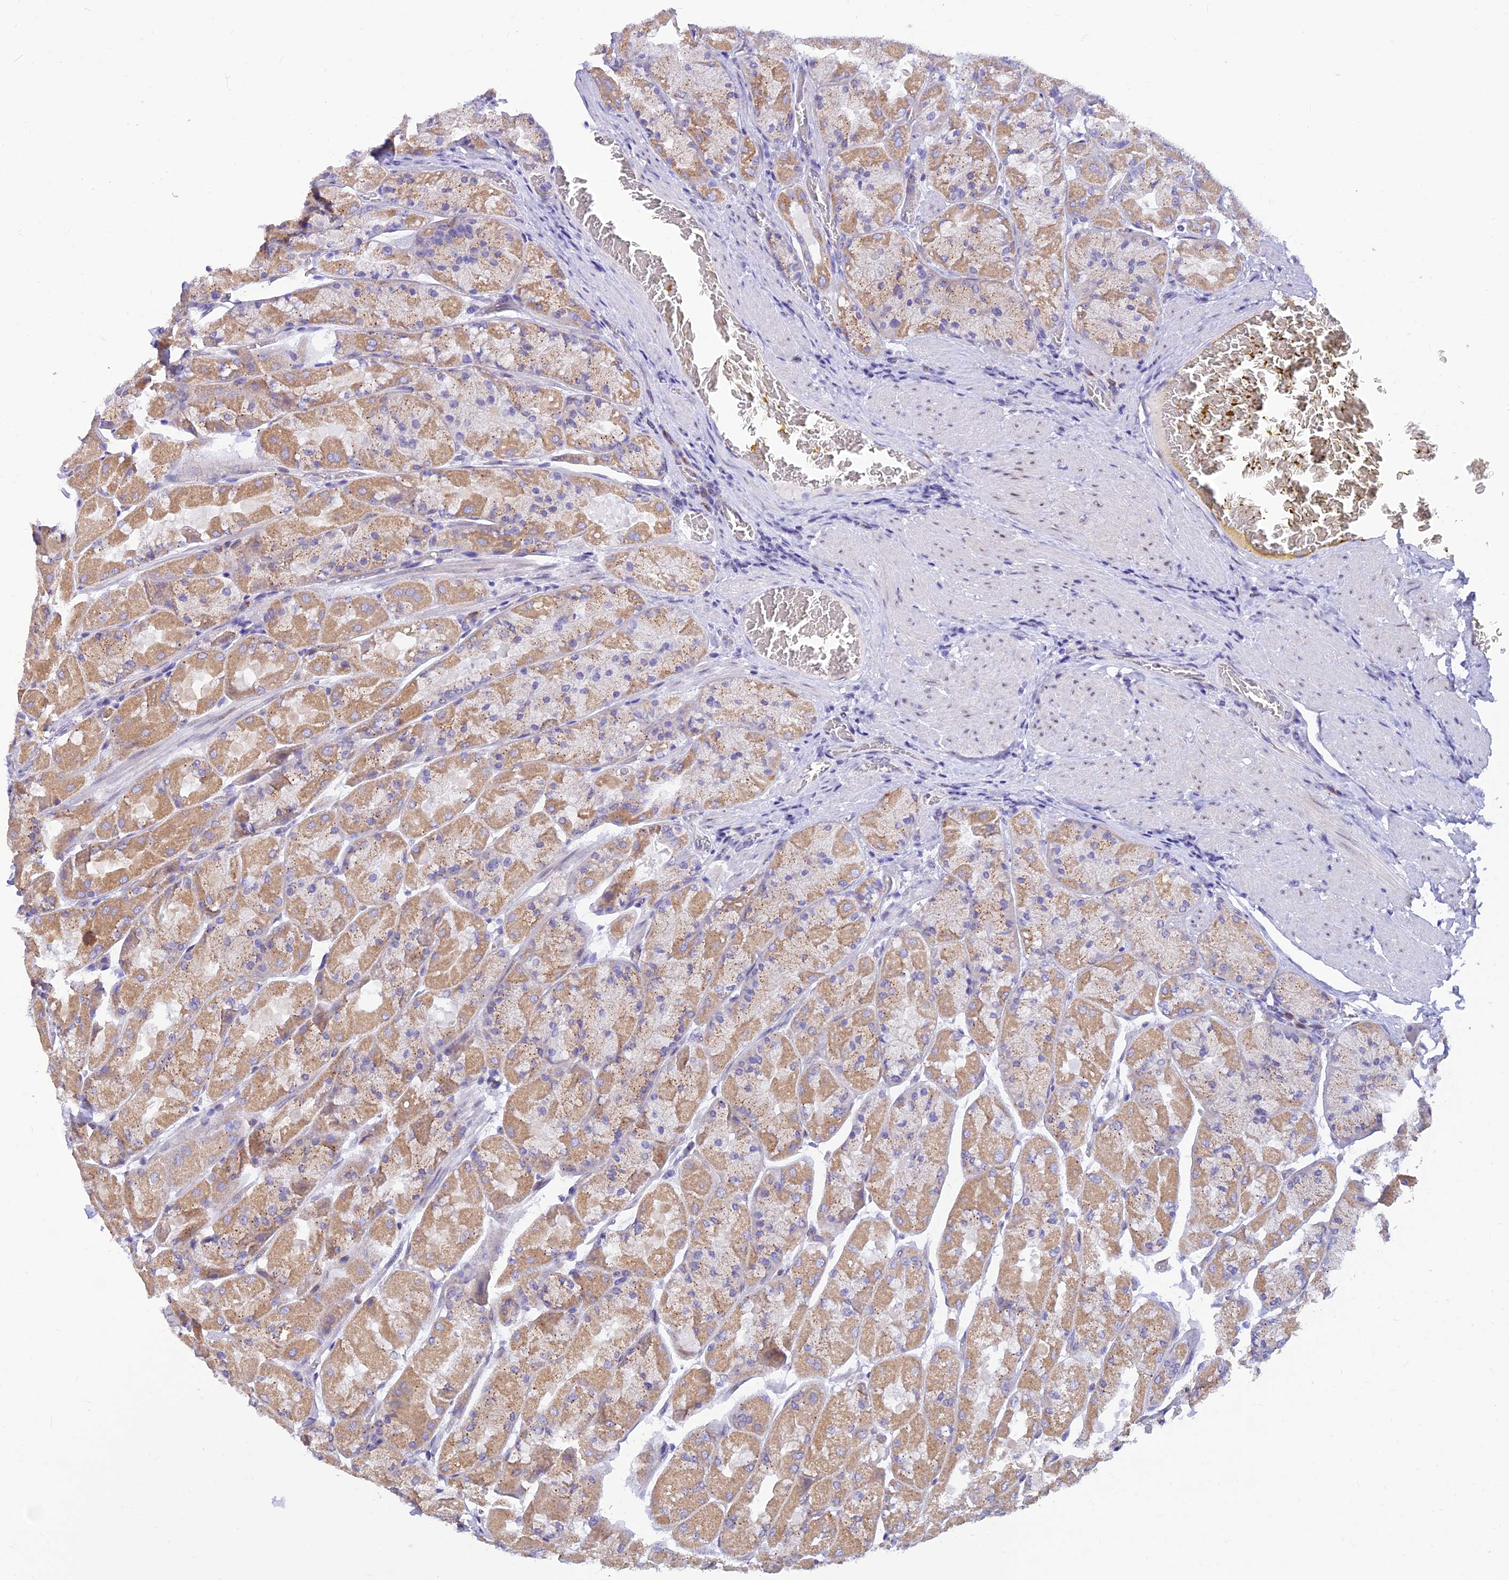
{"staining": {"intensity": "moderate", "quantity": "25%-75%", "location": "cytoplasmic/membranous"}, "tissue": "stomach", "cell_type": "Glandular cells", "image_type": "normal", "snomed": [{"axis": "morphology", "description": "Normal tissue, NOS"}, {"axis": "topography", "description": "Stomach"}], "caption": "A brown stain labels moderate cytoplasmic/membranous positivity of a protein in glandular cells of normal human stomach.", "gene": "INKA1", "patient": {"sex": "female", "age": 61}}